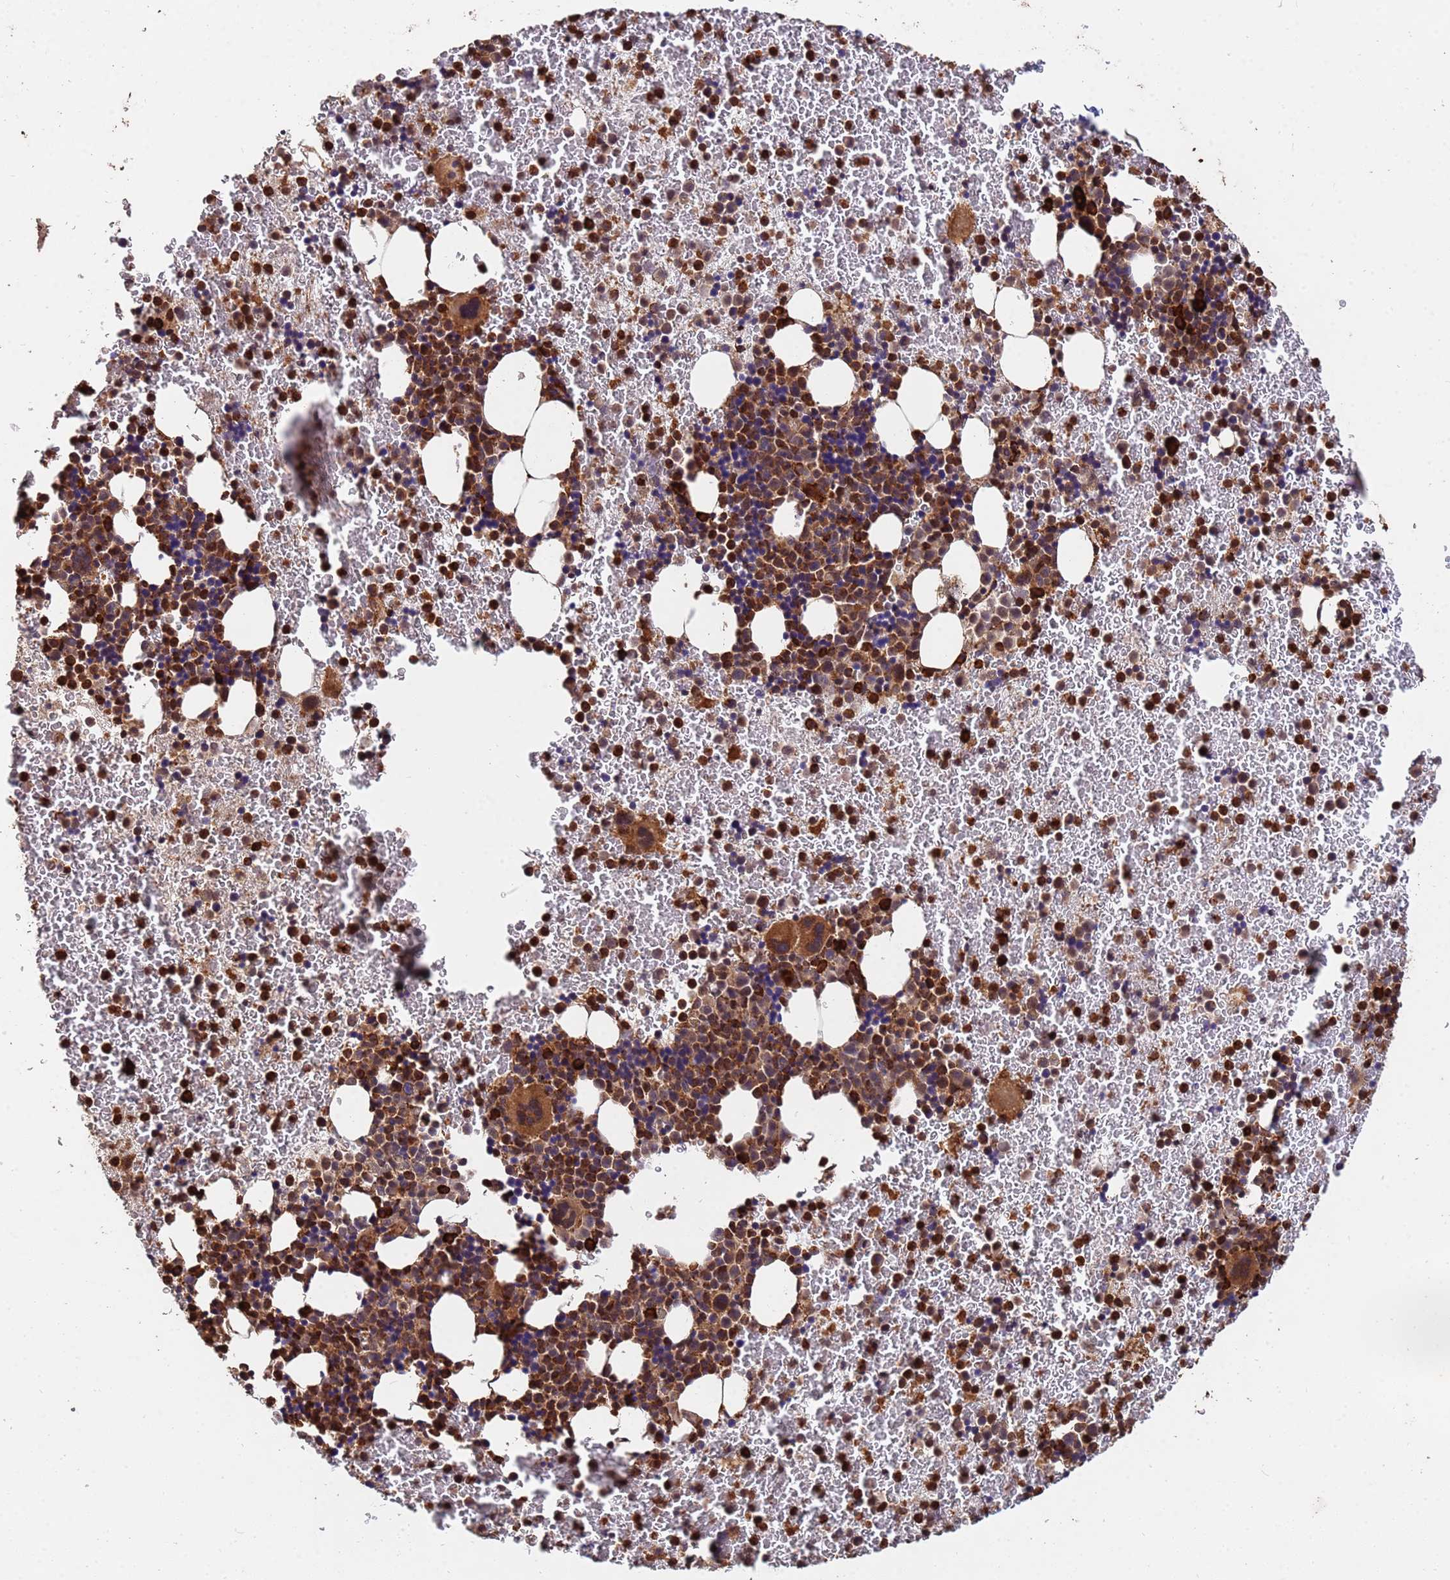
{"staining": {"intensity": "strong", "quantity": "25%-75%", "location": "cytoplasmic/membranous,nuclear"}, "tissue": "bone marrow", "cell_type": "Hematopoietic cells", "image_type": "normal", "snomed": [{"axis": "morphology", "description": "Normal tissue, NOS"}, {"axis": "topography", "description": "Bone marrow"}], "caption": "Strong cytoplasmic/membranous,nuclear protein positivity is seen in about 25%-75% of hematopoietic cells in bone marrow.", "gene": "ZNF619", "patient": {"sex": "male", "age": 11}}